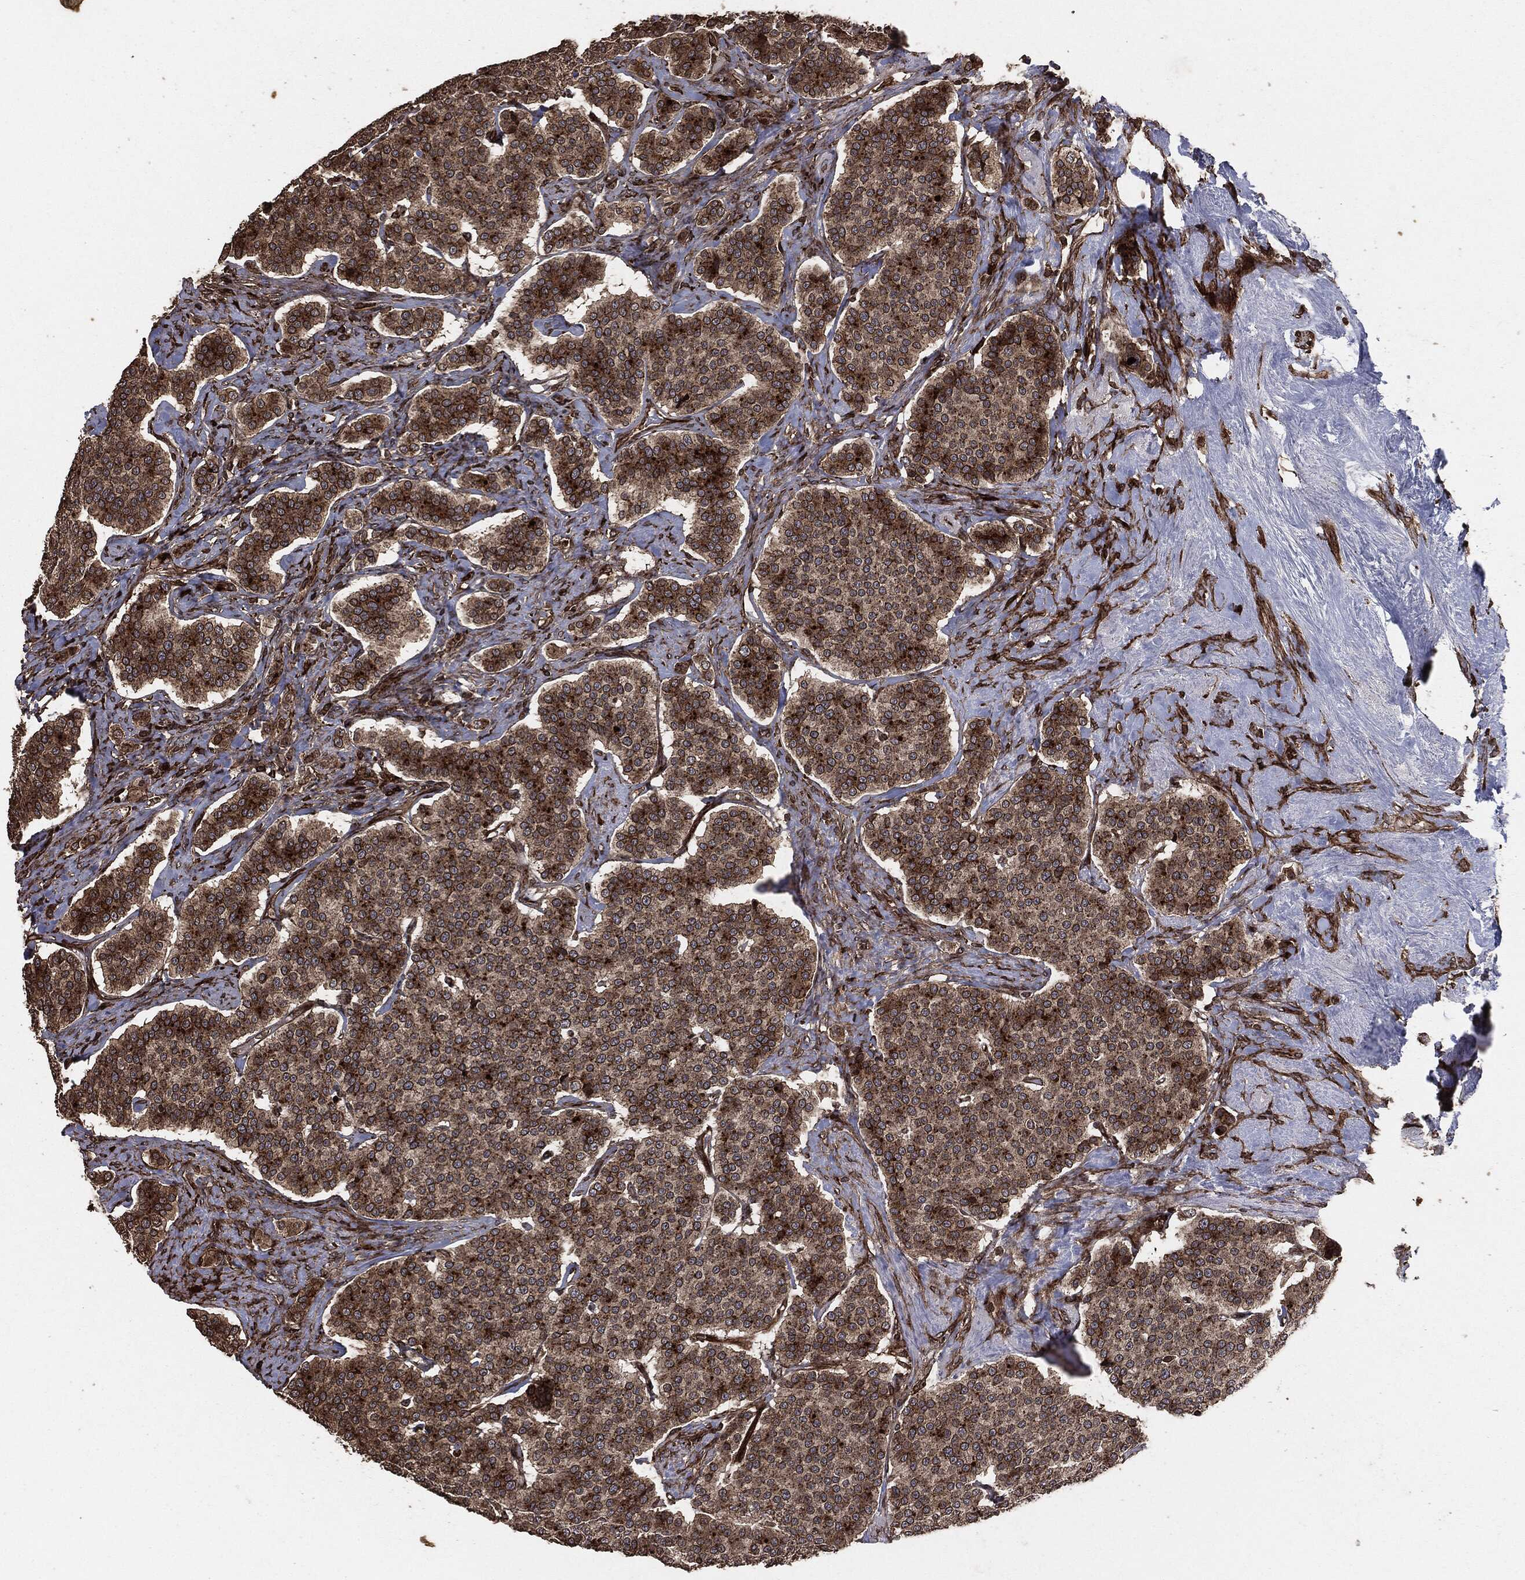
{"staining": {"intensity": "moderate", "quantity": ">75%", "location": "cytoplasmic/membranous"}, "tissue": "carcinoid", "cell_type": "Tumor cells", "image_type": "cancer", "snomed": [{"axis": "morphology", "description": "Carcinoid, malignant, NOS"}, {"axis": "topography", "description": "Small intestine"}], "caption": "Immunohistochemistry (IHC) micrograph of carcinoid stained for a protein (brown), which demonstrates medium levels of moderate cytoplasmic/membranous positivity in approximately >75% of tumor cells.", "gene": "IFIT1", "patient": {"sex": "female", "age": 58}}